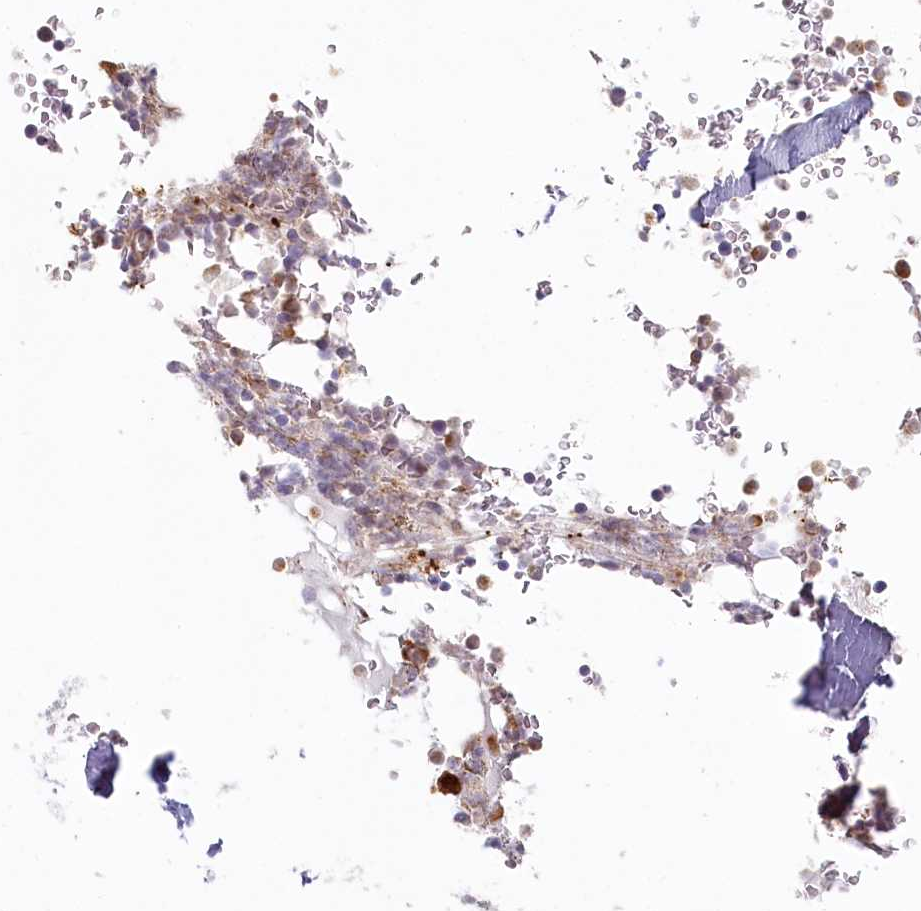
{"staining": {"intensity": "moderate", "quantity": "25%-75%", "location": "cytoplasmic/membranous"}, "tissue": "bone marrow", "cell_type": "Hematopoietic cells", "image_type": "normal", "snomed": [{"axis": "morphology", "description": "Normal tissue, NOS"}, {"axis": "topography", "description": "Bone marrow"}], "caption": "Immunohistochemistry staining of normal bone marrow, which demonstrates medium levels of moderate cytoplasmic/membranous staining in about 25%-75% of hematopoietic cells indicating moderate cytoplasmic/membranous protein positivity. The staining was performed using DAB (brown) for protein detection and nuclei were counterstained in hematoxylin (blue).", "gene": "ABHD8", "patient": {"sex": "male", "age": 58}}